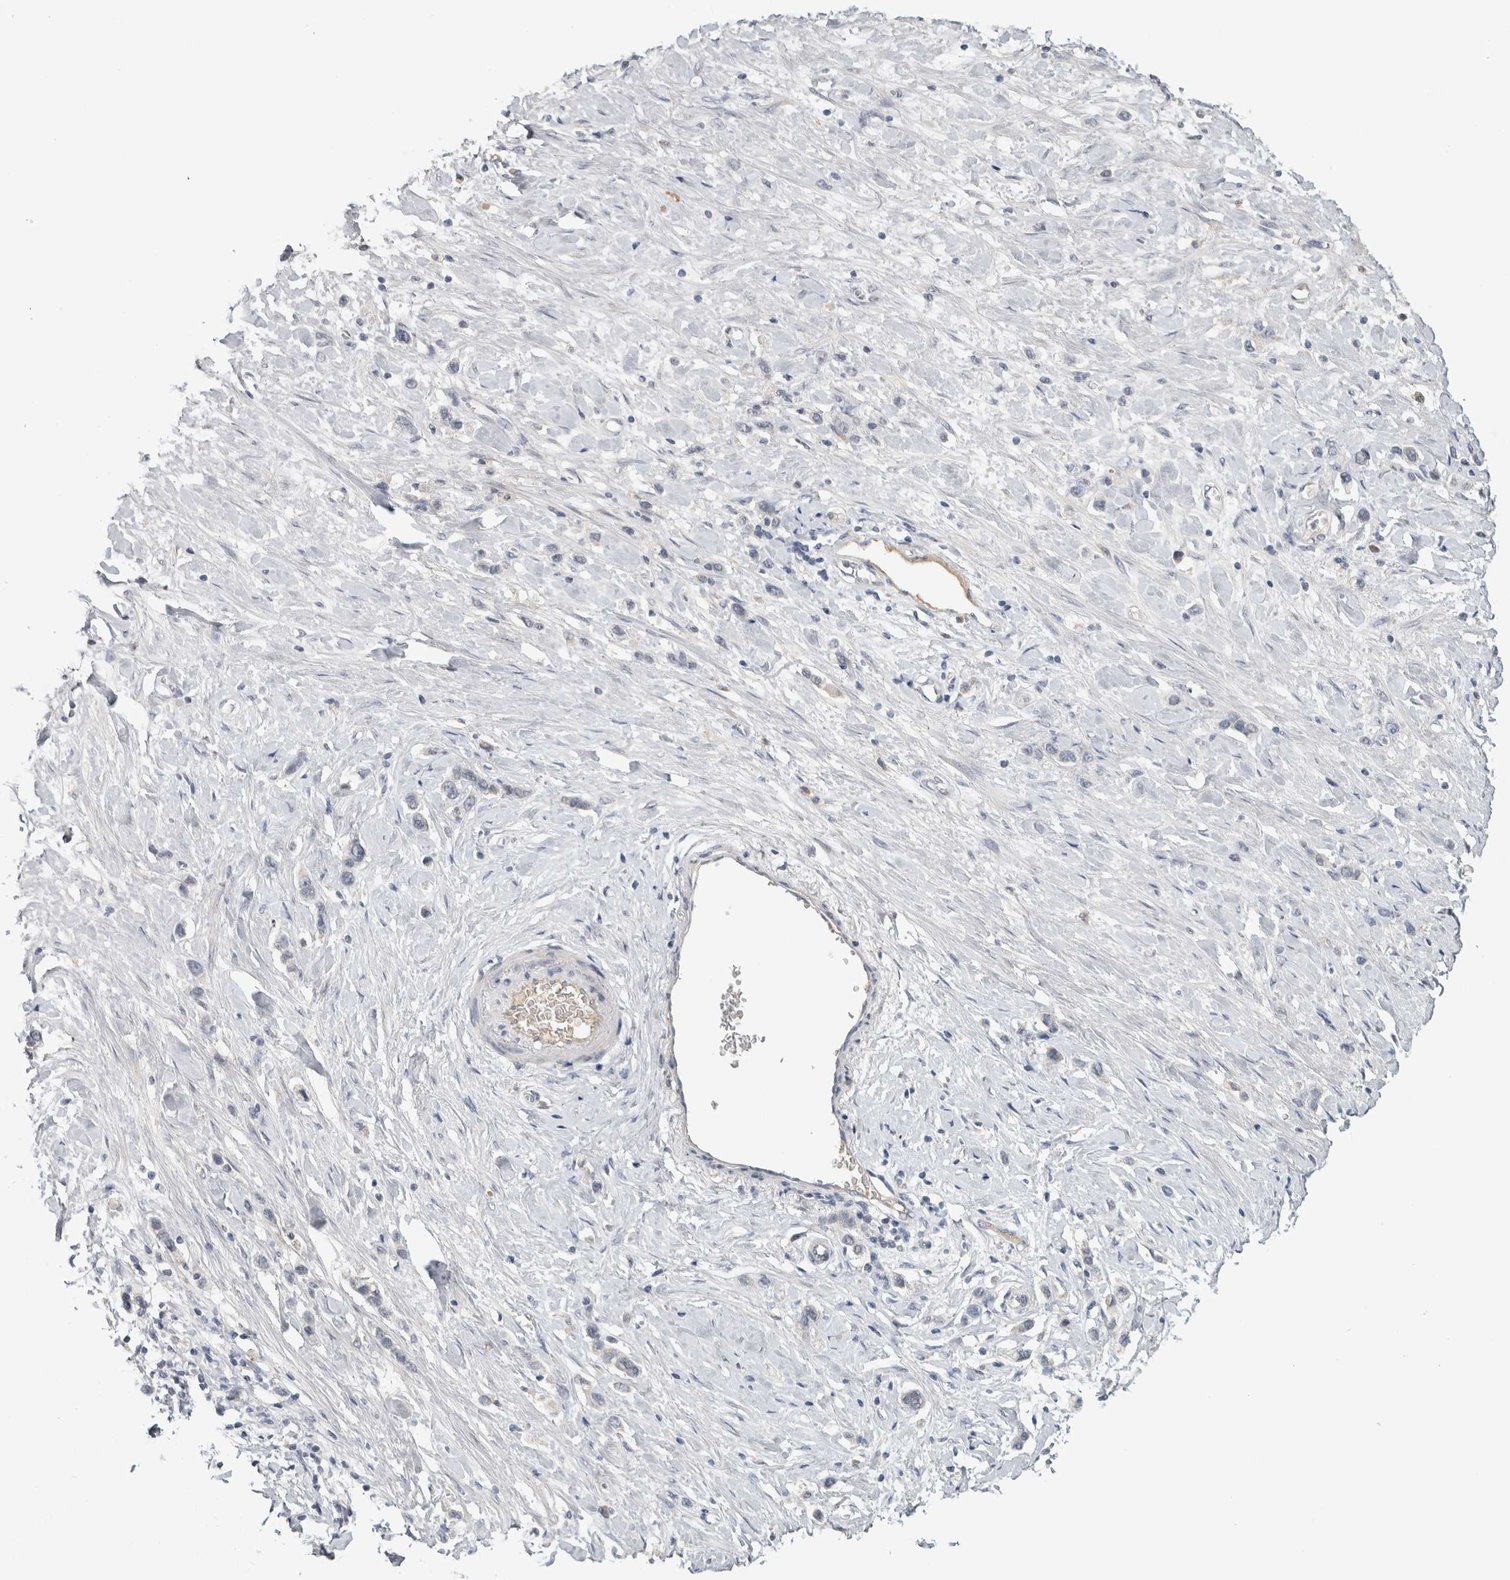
{"staining": {"intensity": "negative", "quantity": "none", "location": "none"}, "tissue": "stomach cancer", "cell_type": "Tumor cells", "image_type": "cancer", "snomed": [{"axis": "morphology", "description": "Adenocarcinoma, NOS"}, {"axis": "topography", "description": "Stomach"}], "caption": "The micrograph exhibits no staining of tumor cells in stomach adenocarcinoma.", "gene": "ADPRM", "patient": {"sex": "female", "age": 65}}